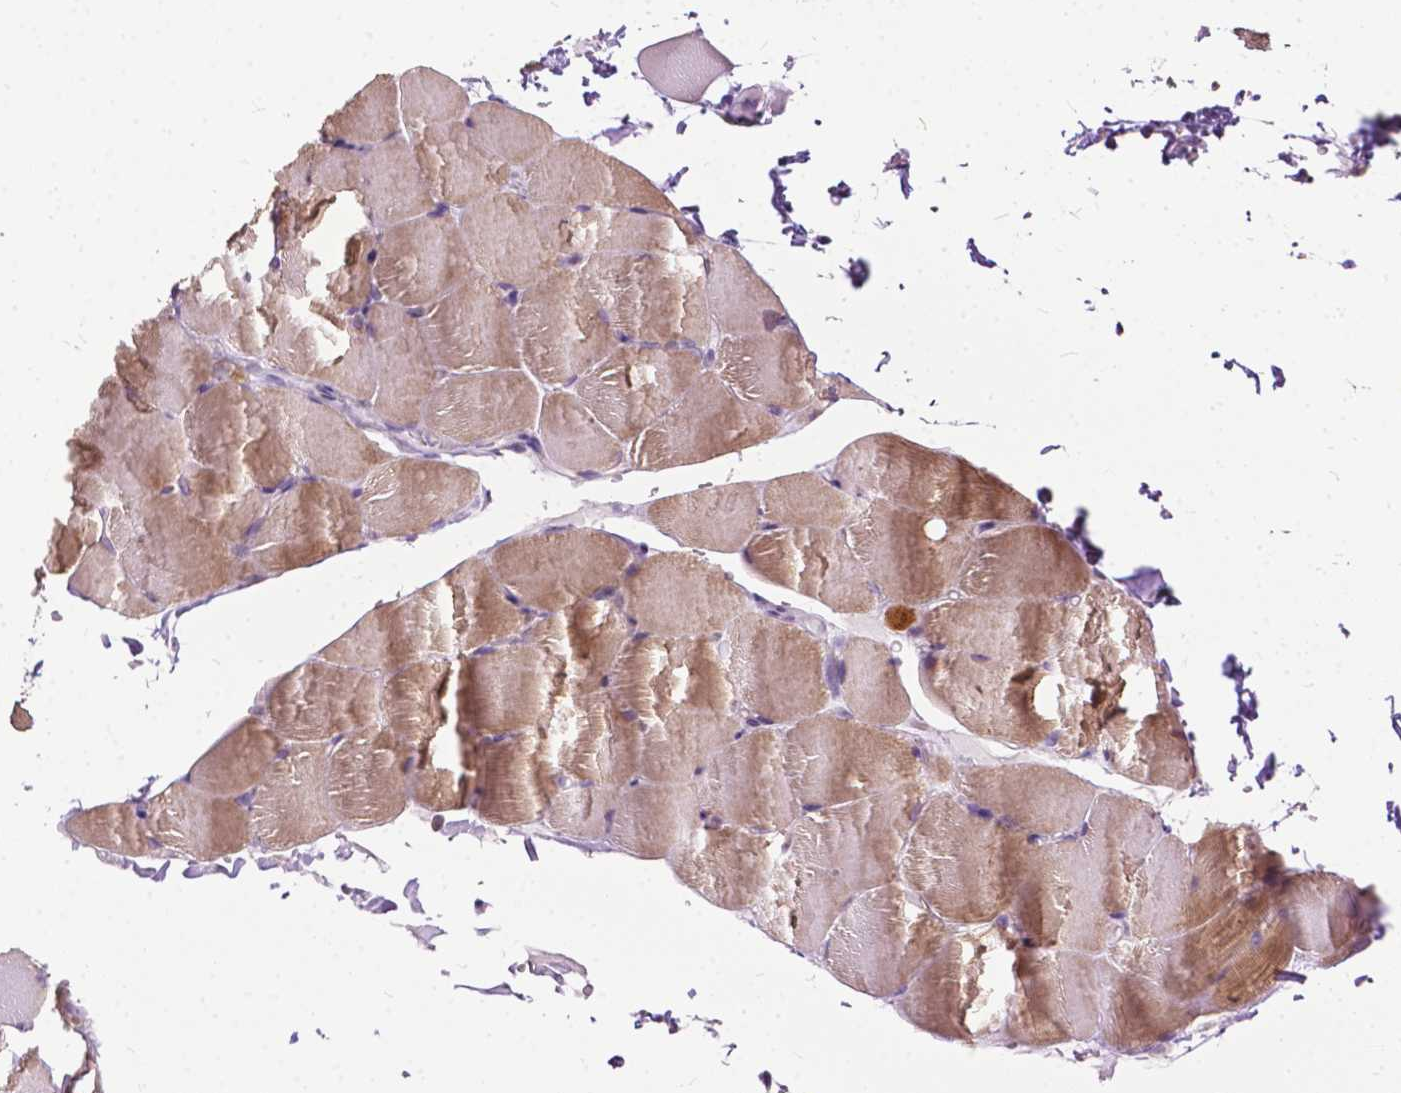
{"staining": {"intensity": "moderate", "quantity": "25%-75%", "location": "cytoplasmic/membranous"}, "tissue": "skeletal muscle", "cell_type": "Myocytes", "image_type": "normal", "snomed": [{"axis": "morphology", "description": "Normal tissue, NOS"}, {"axis": "topography", "description": "Skeletal muscle"}], "caption": "High-magnification brightfield microscopy of benign skeletal muscle stained with DAB (brown) and counterstained with hematoxylin (blue). myocytes exhibit moderate cytoplasmic/membranous positivity is appreciated in approximately25%-75% of cells. The staining was performed using DAB (3,3'-diaminobenzidine) to visualize the protein expression in brown, while the nuclei were stained in blue with hematoxylin (Magnification: 20x).", "gene": "TTC9B", "patient": {"sex": "female", "age": 37}}